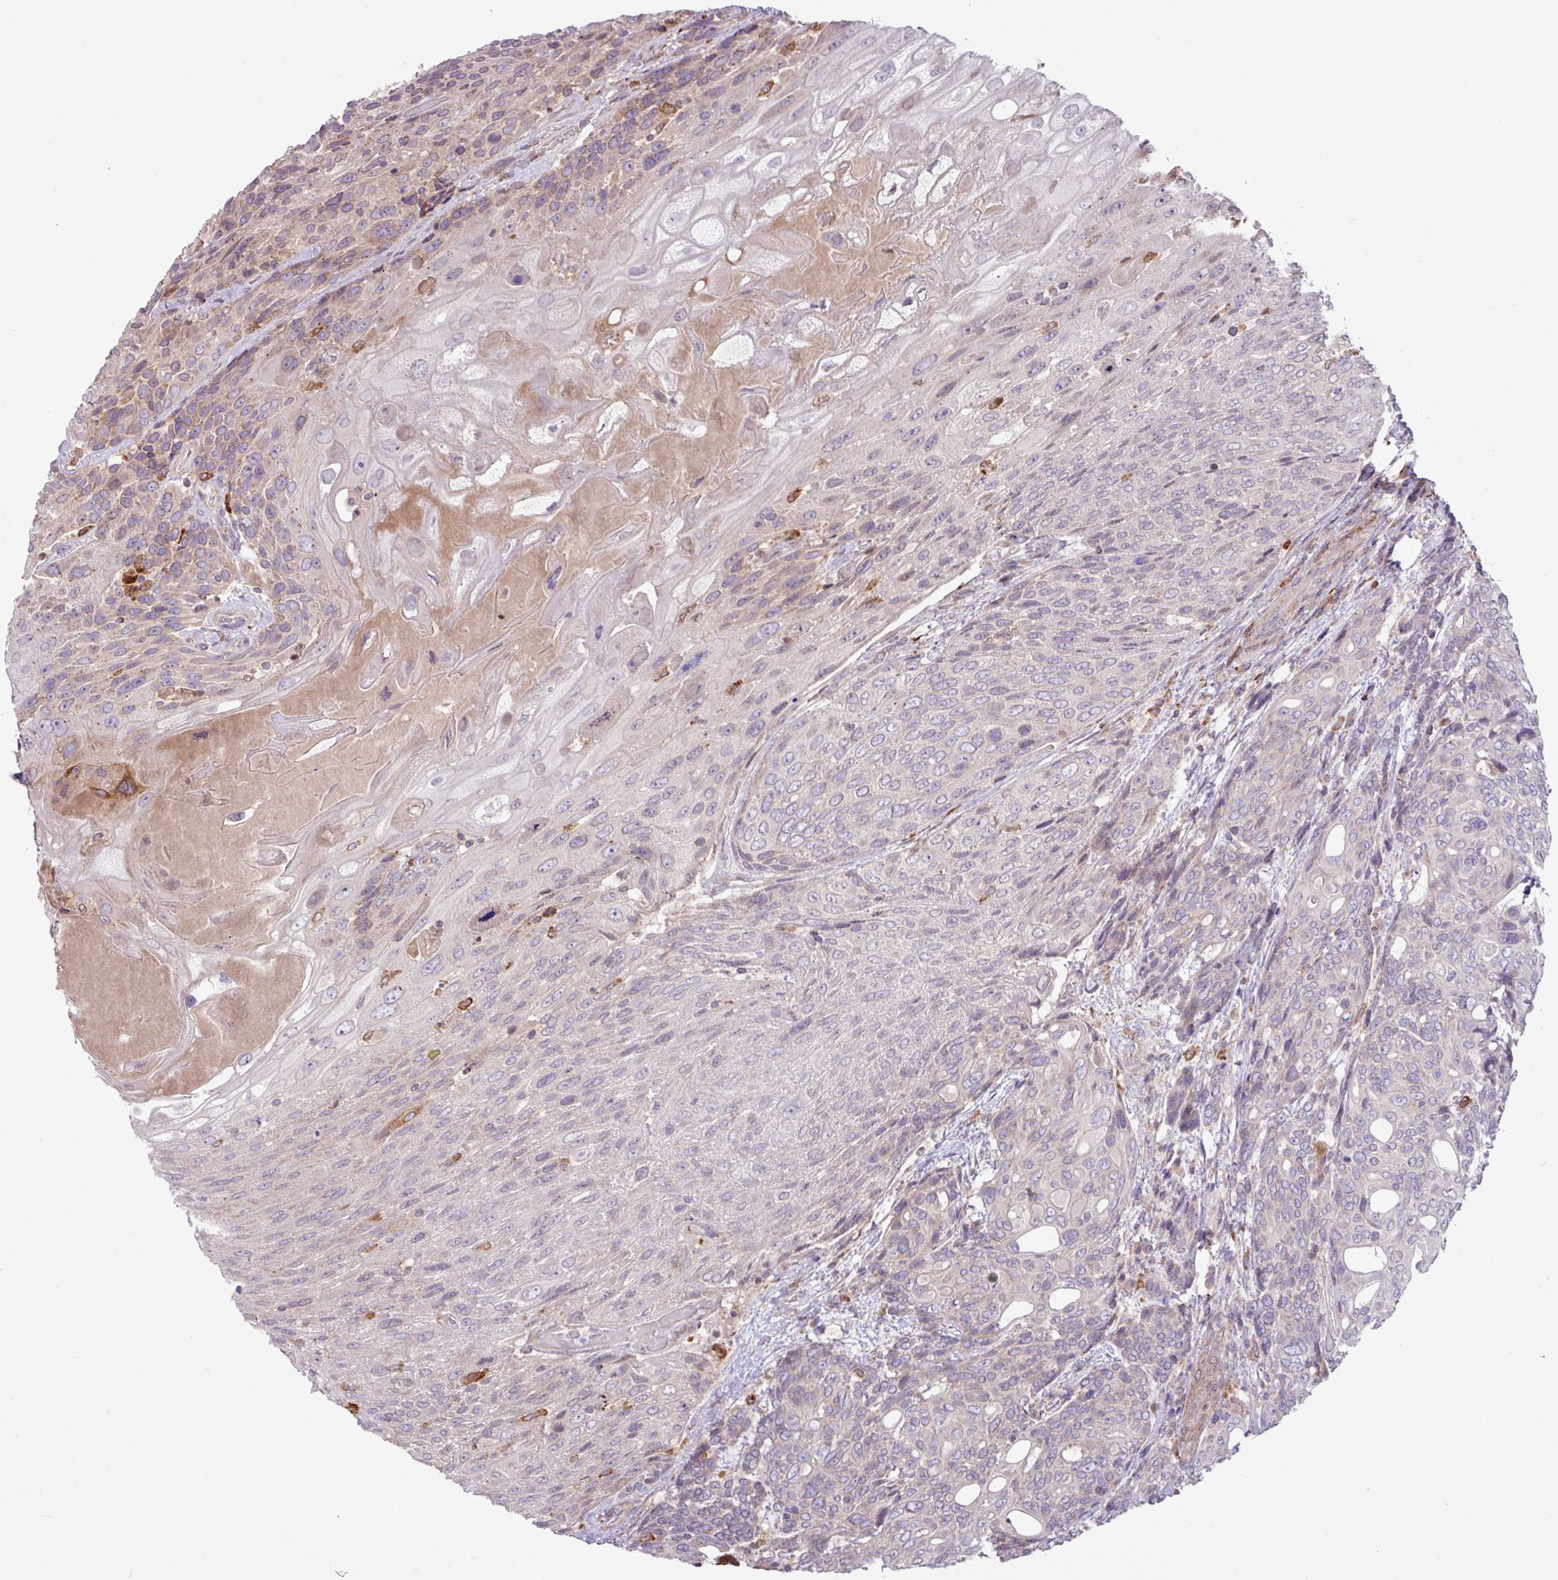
{"staining": {"intensity": "weak", "quantity": "<25%", "location": "cytoplasmic/membranous"}, "tissue": "urothelial cancer", "cell_type": "Tumor cells", "image_type": "cancer", "snomed": [{"axis": "morphology", "description": "Urothelial carcinoma, High grade"}, {"axis": "topography", "description": "Urinary bladder"}], "caption": "Urothelial cancer was stained to show a protein in brown. There is no significant positivity in tumor cells.", "gene": "ARHGEF25", "patient": {"sex": "female", "age": 70}}